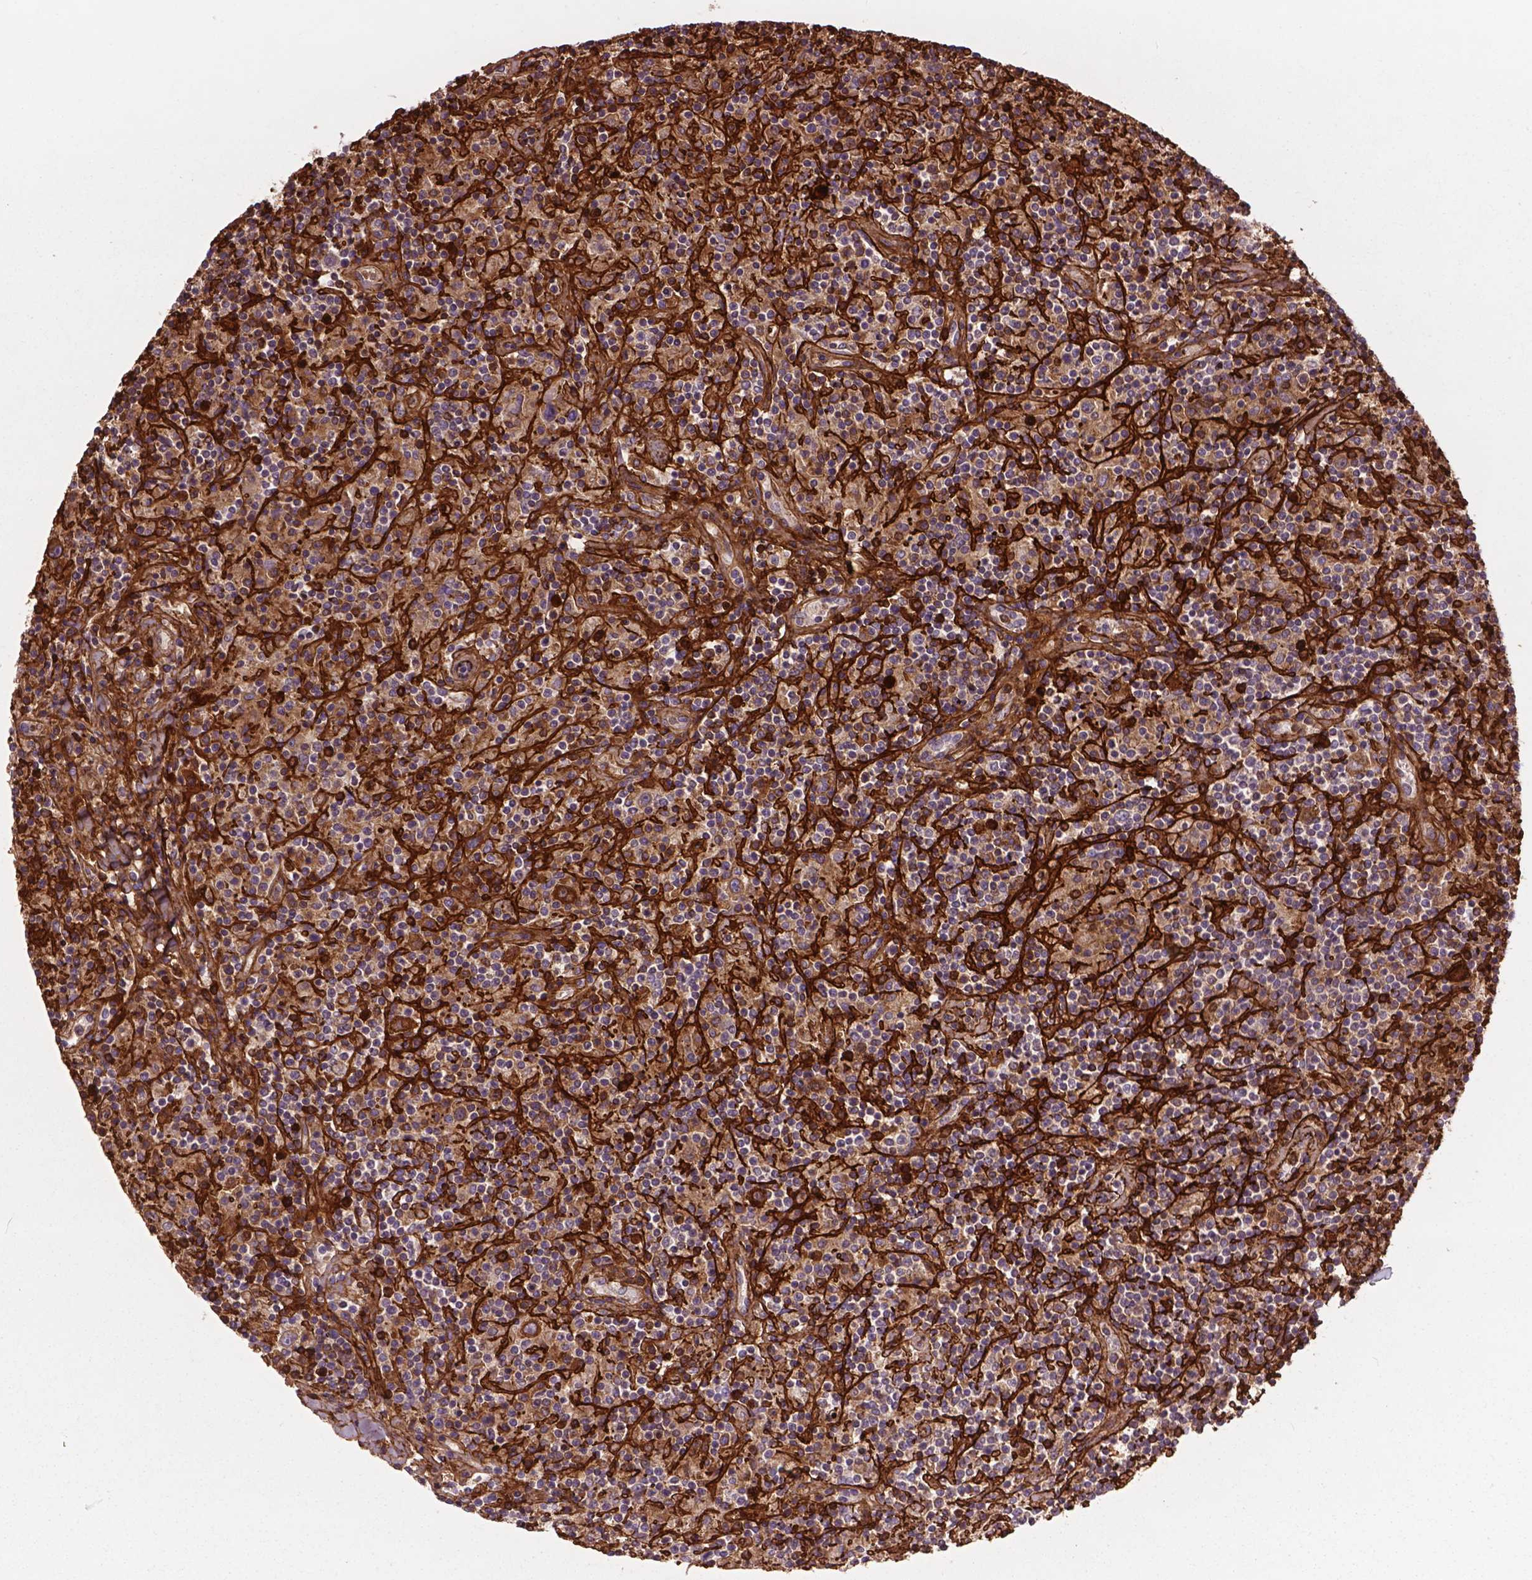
{"staining": {"intensity": "weak", "quantity": ">75%", "location": "cytoplasmic/membranous"}, "tissue": "lymphoma", "cell_type": "Tumor cells", "image_type": "cancer", "snomed": [{"axis": "morphology", "description": "Hodgkin's disease, NOS"}, {"axis": "topography", "description": "Lymph node"}], "caption": "Immunohistochemical staining of human Hodgkin's disease demonstrates low levels of weak cytoplasmic/membranous protein positivity in approximately >75% of tumor cells.", "gene": "LRRC3C", "patient": {"sex": "male", "age": 70}}